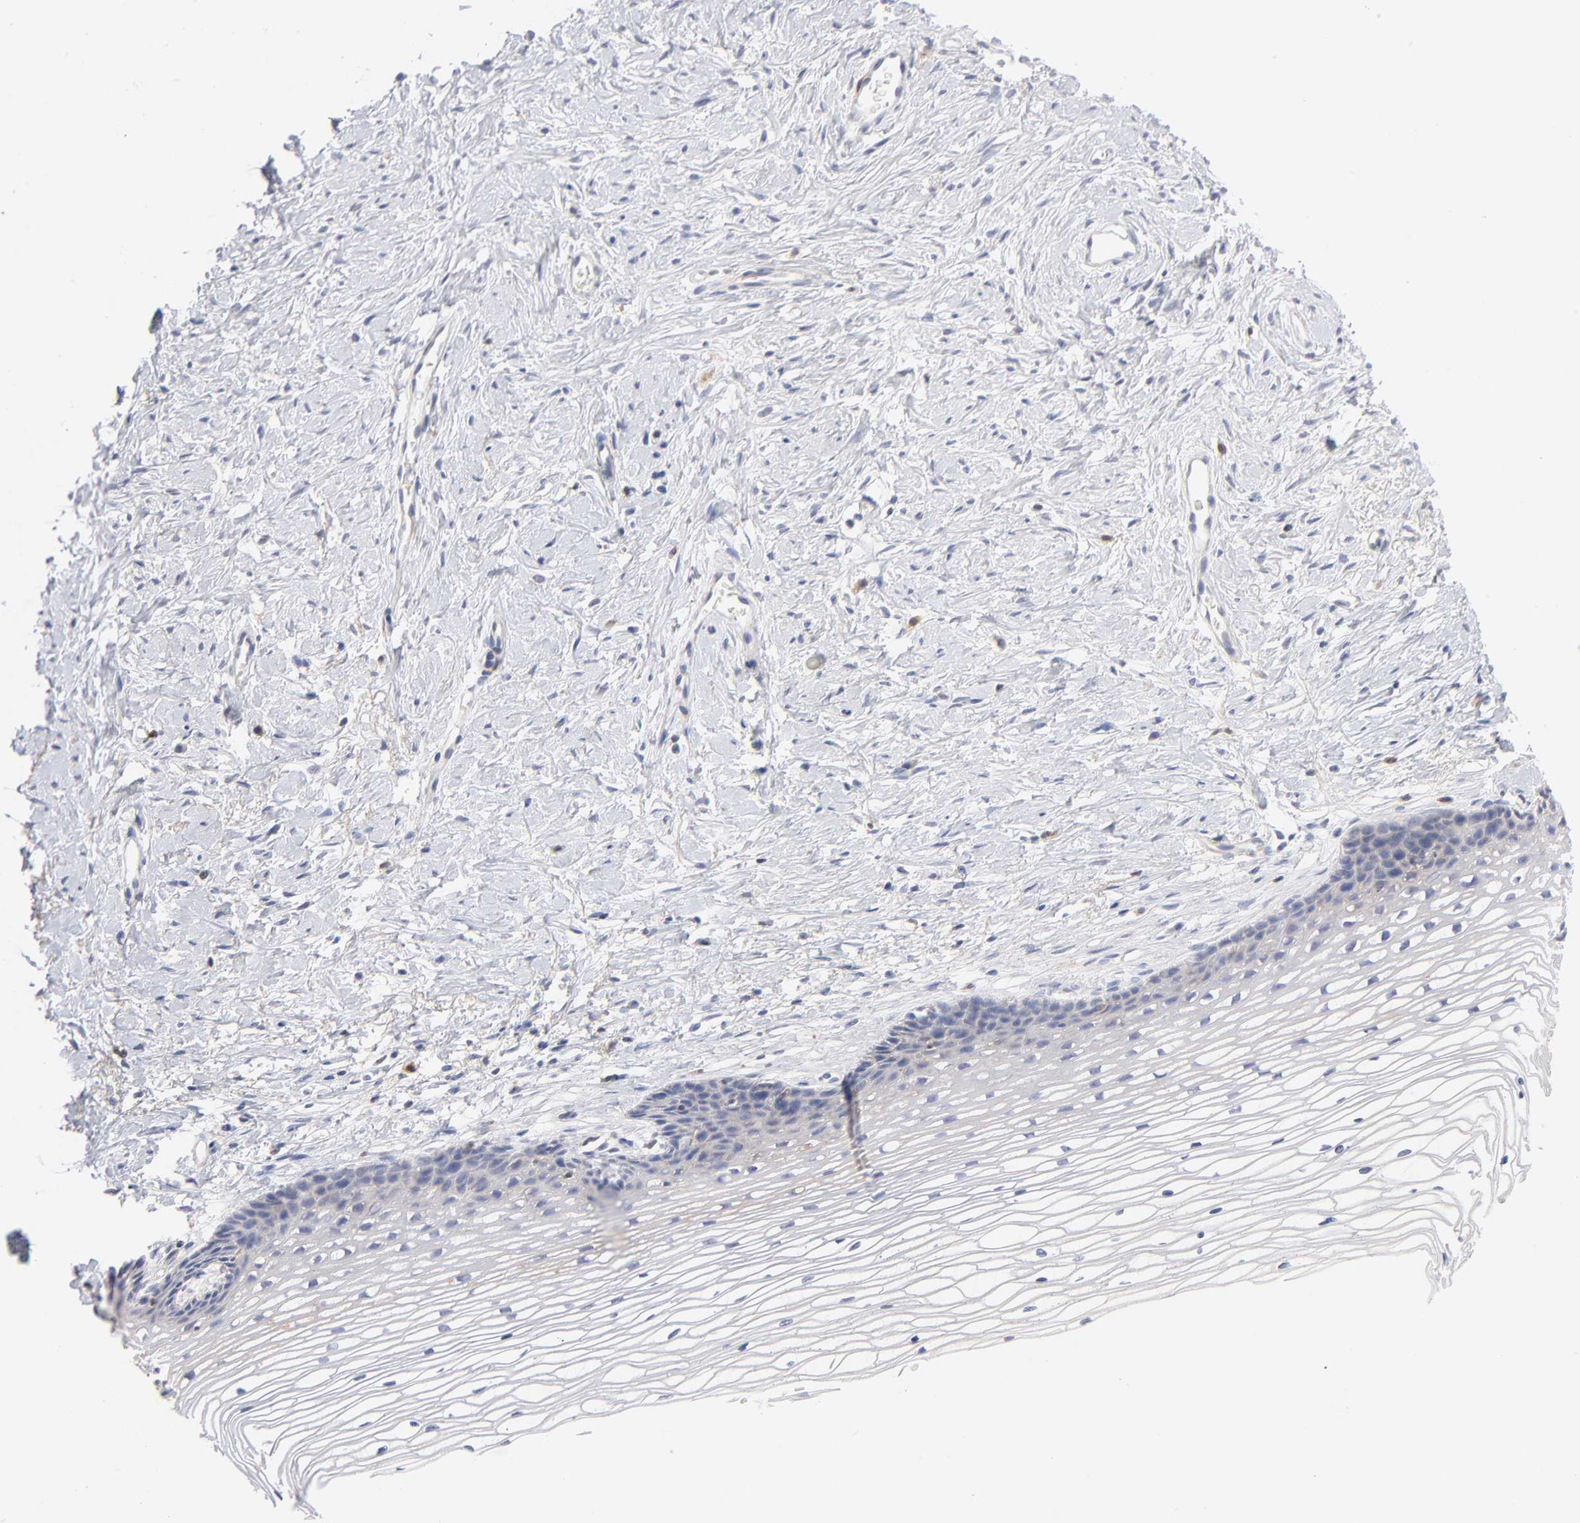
{"staining": {"intensity": "negative", "quantity": "none", "location": "none"}, "tissue": "cervix", "cell_type": "Glandular cells", "image_type": "normal", "snomed": [{"axis": "morphology", "description": "Normal tissue, NOS"}, {"axis": "topography", "description": "Cervix"}], "caption": "Immunohistochemical staining of unremarkable cervix displays no significant expression in glandular cells.", "gene": "F12", "patient": {"sex": "female", "age": 77}}